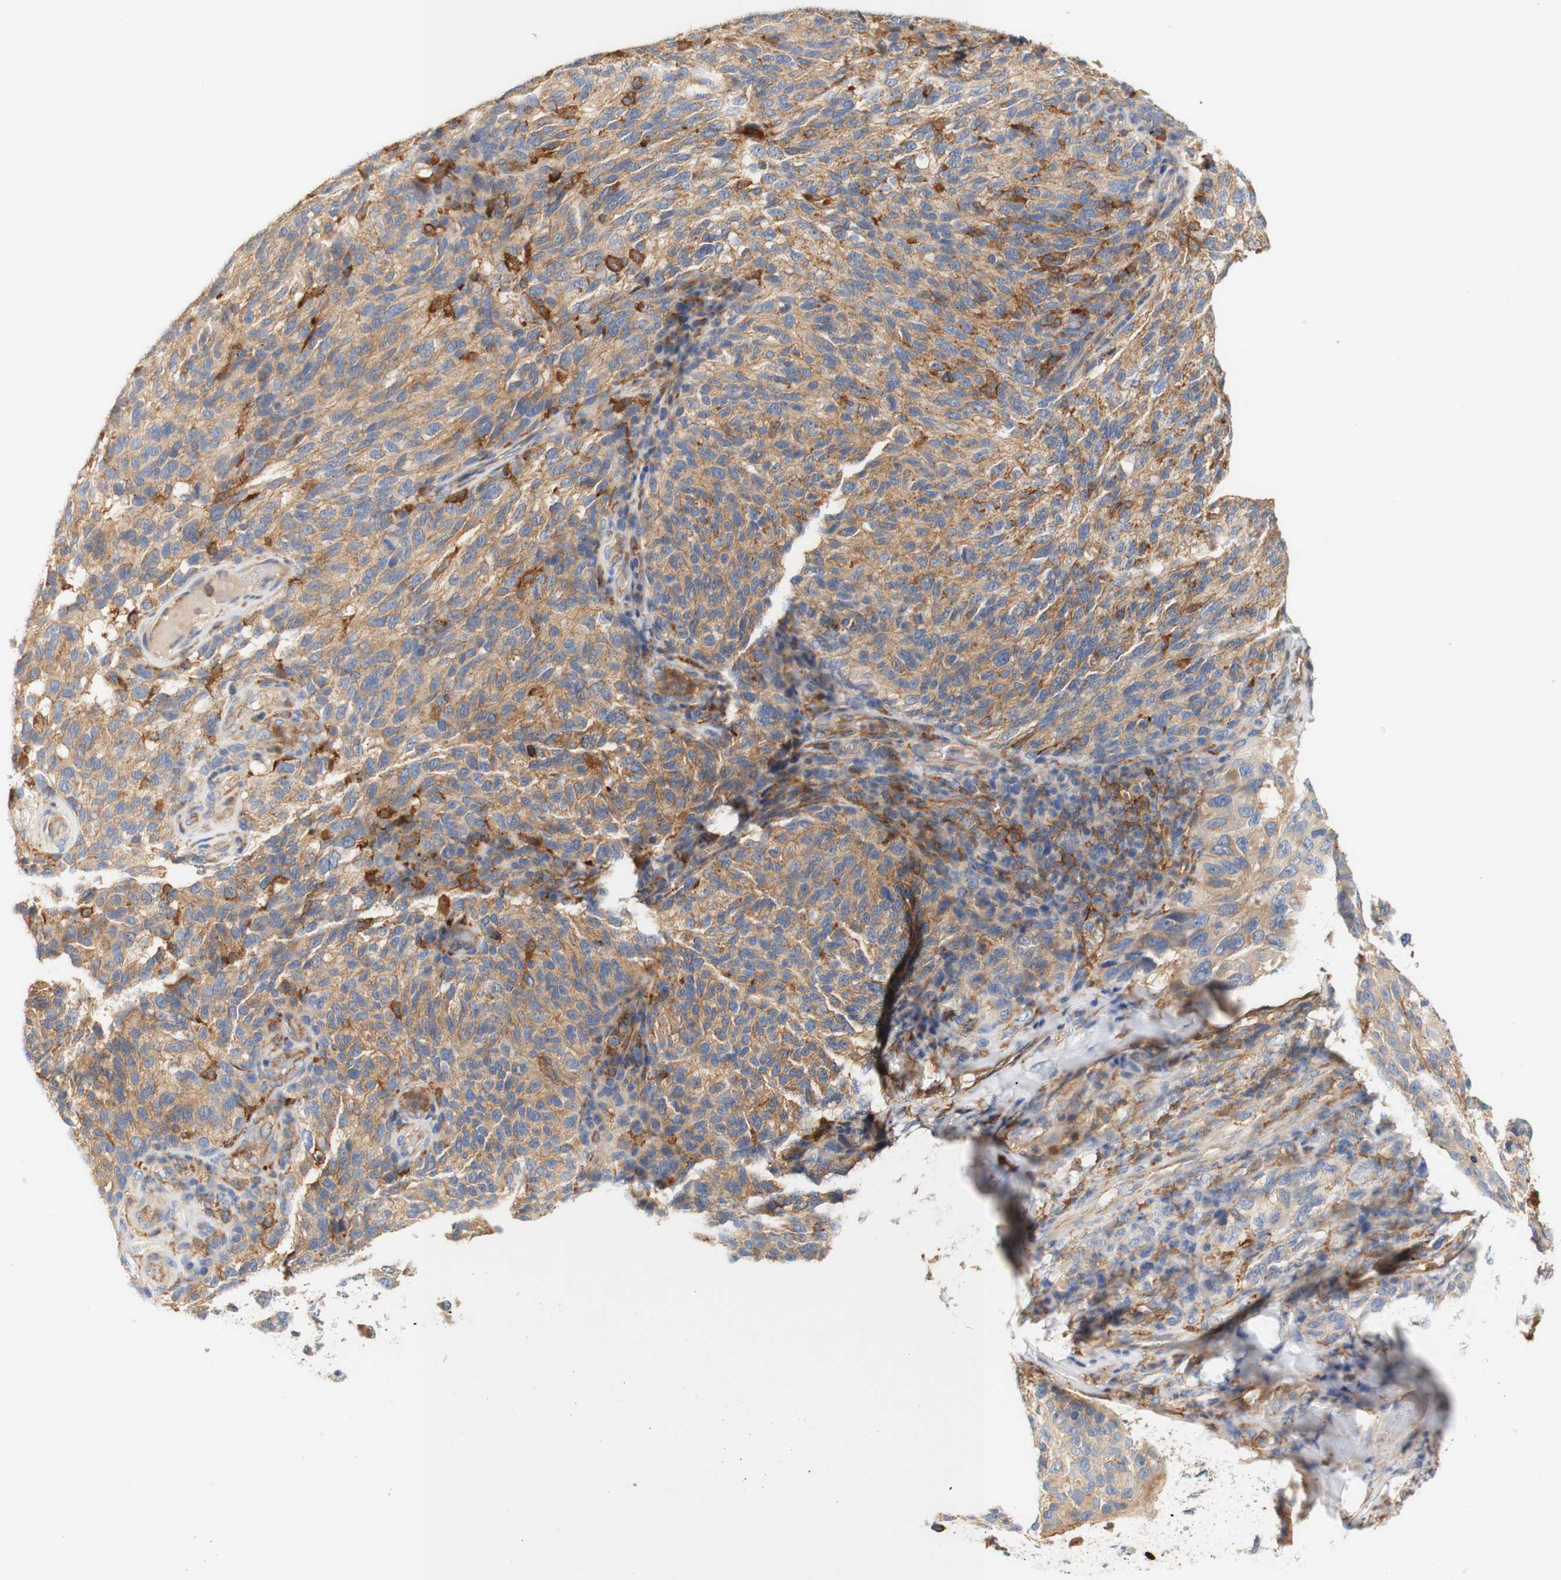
{"staining": {"intensity": "moderate", "quantity": ">75%", "location": "cytoplasmic/membranous"}, "tissue": "melanoma", "cell_type": "Tumor cells", "image_type": "cancer", "snomed": [{"axis": "morphology", "description": "Malignant melanoma, NOS"}, {"axis": "topography", "description": "Skin"}], "caption": "A photomicrograph of melanoma stained for a protein demonstrates moderate cytoplasmic/membranous brown staining in tumor cells.", "gene": "PCDH7", "patient": {"sex": "female", "age": 73}}